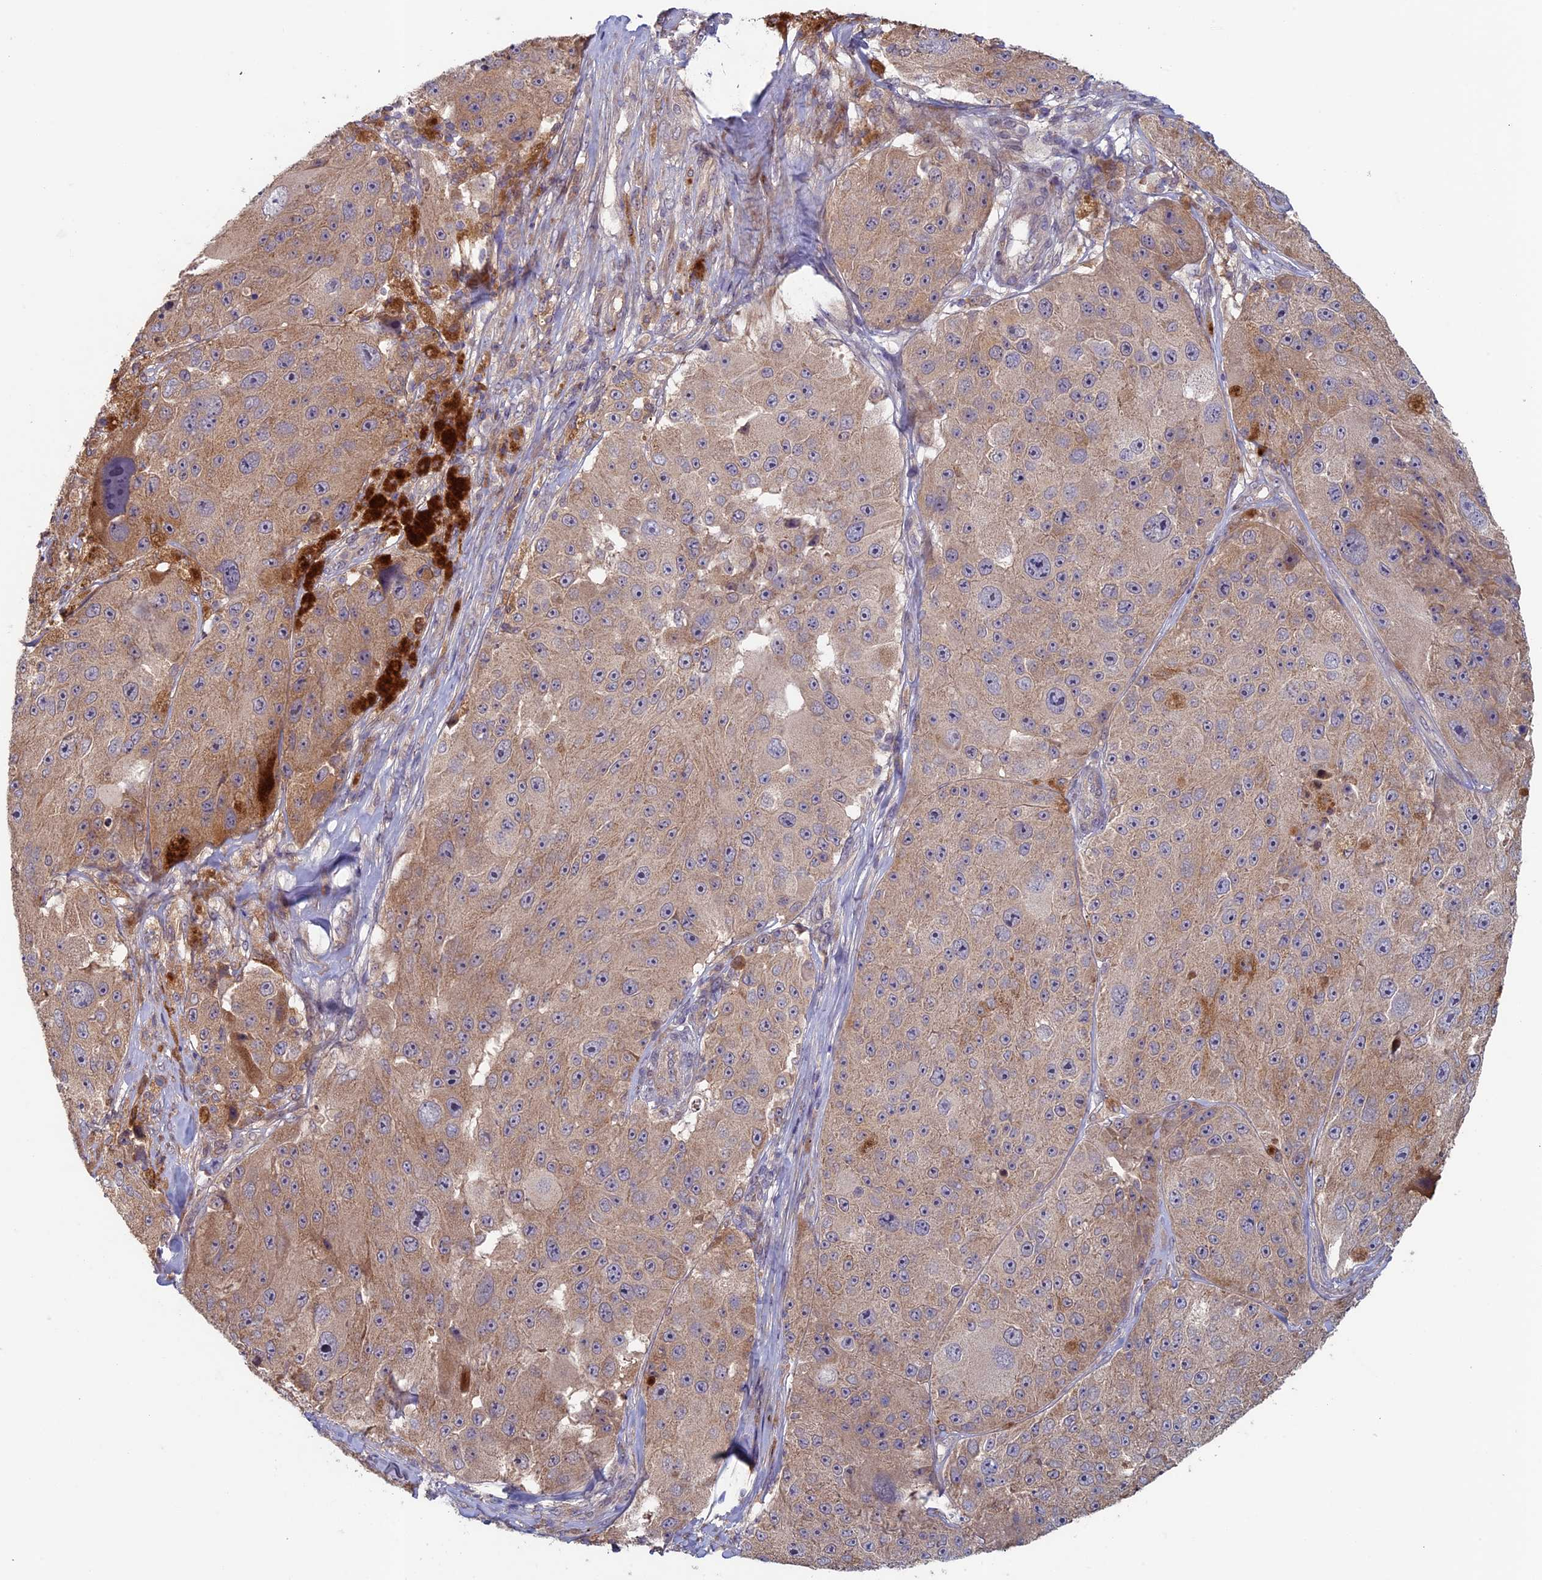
{"staining": {"intensity": "weak", "quantity": ">75%", "location": "cytoplasmic/membranous"}, "tissue": "melanoma", "cell_type": "Tumor cells", "image_type": "cancer", "snomed": [{"axis": "morphology", "description": "Malignant melanoma, Metastatic site"}, {"axis": "topography", "description": "Lymph node"}], "caption": "Immunohistochemical staining of human melanoma displays low levels of weak cytoplasmic/membranous protein positivity in about >75% of tumor cells. Ihc stains the protein of interest in brown and the nuclei are stained blue.", "gene": "RCCD1", "patient": {"sex": "male", "age": 62}}